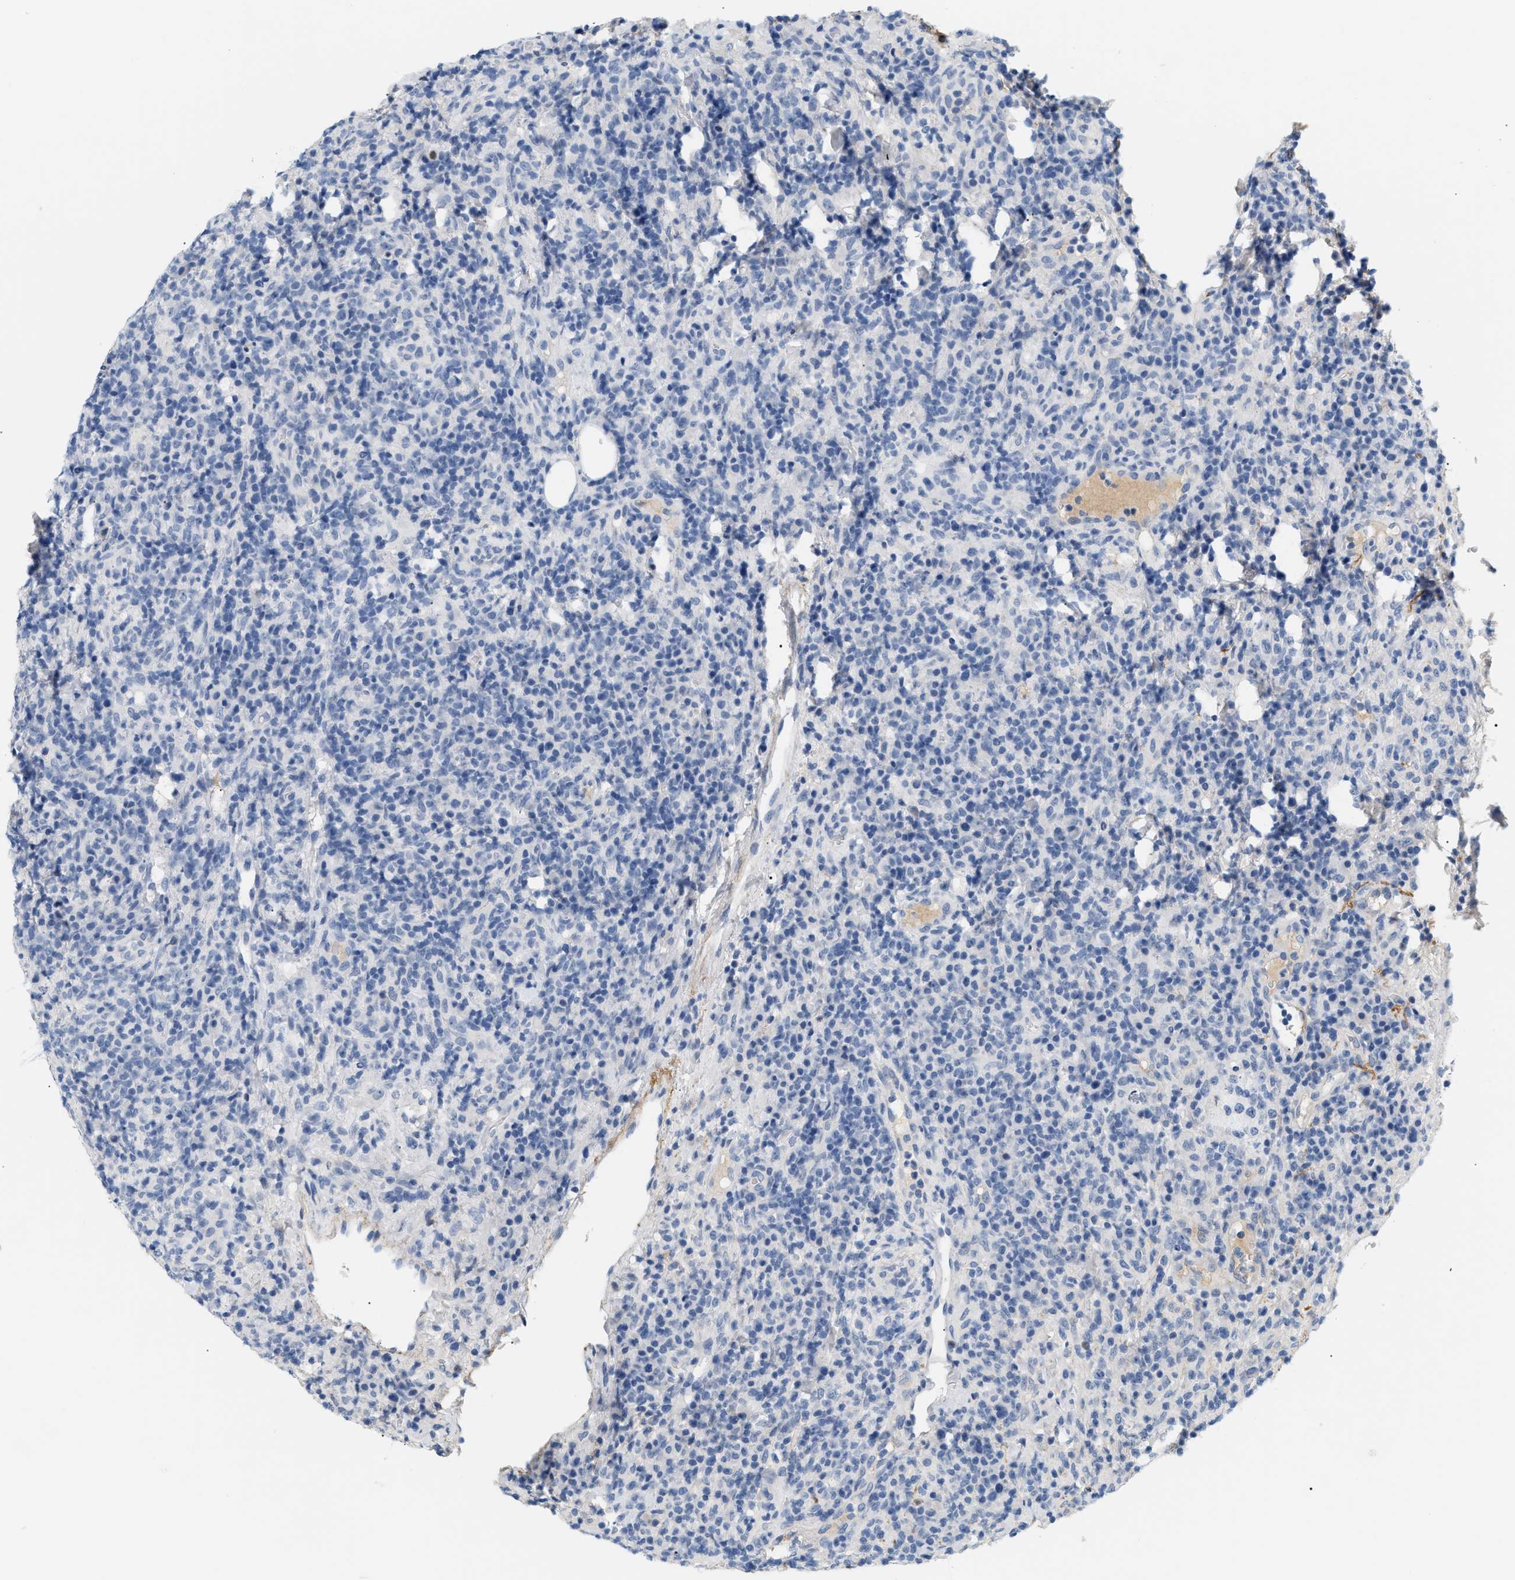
{"staining": {"intensity": "negative", "quantity": "none", "location": "none"}, "tissue": "lymphoma", "cell_type": "Tumor cells", "image_type": "cancer", "snomed": [{"axis": "morphology", "description": "Malignant lymphoma, non-Hodgkin's type, High grade"}, {"axis": "topography", "description": "Lymph node"}], "caption": "IHC photomicrograph of neoplastic tissue: lymphoma stained with DAB (3,3'-diaminobenzidine) demonstrates no significant protein staining in tumor cells.", "gene": "CFH", "patient": {"sex": "female", "age": 76}}